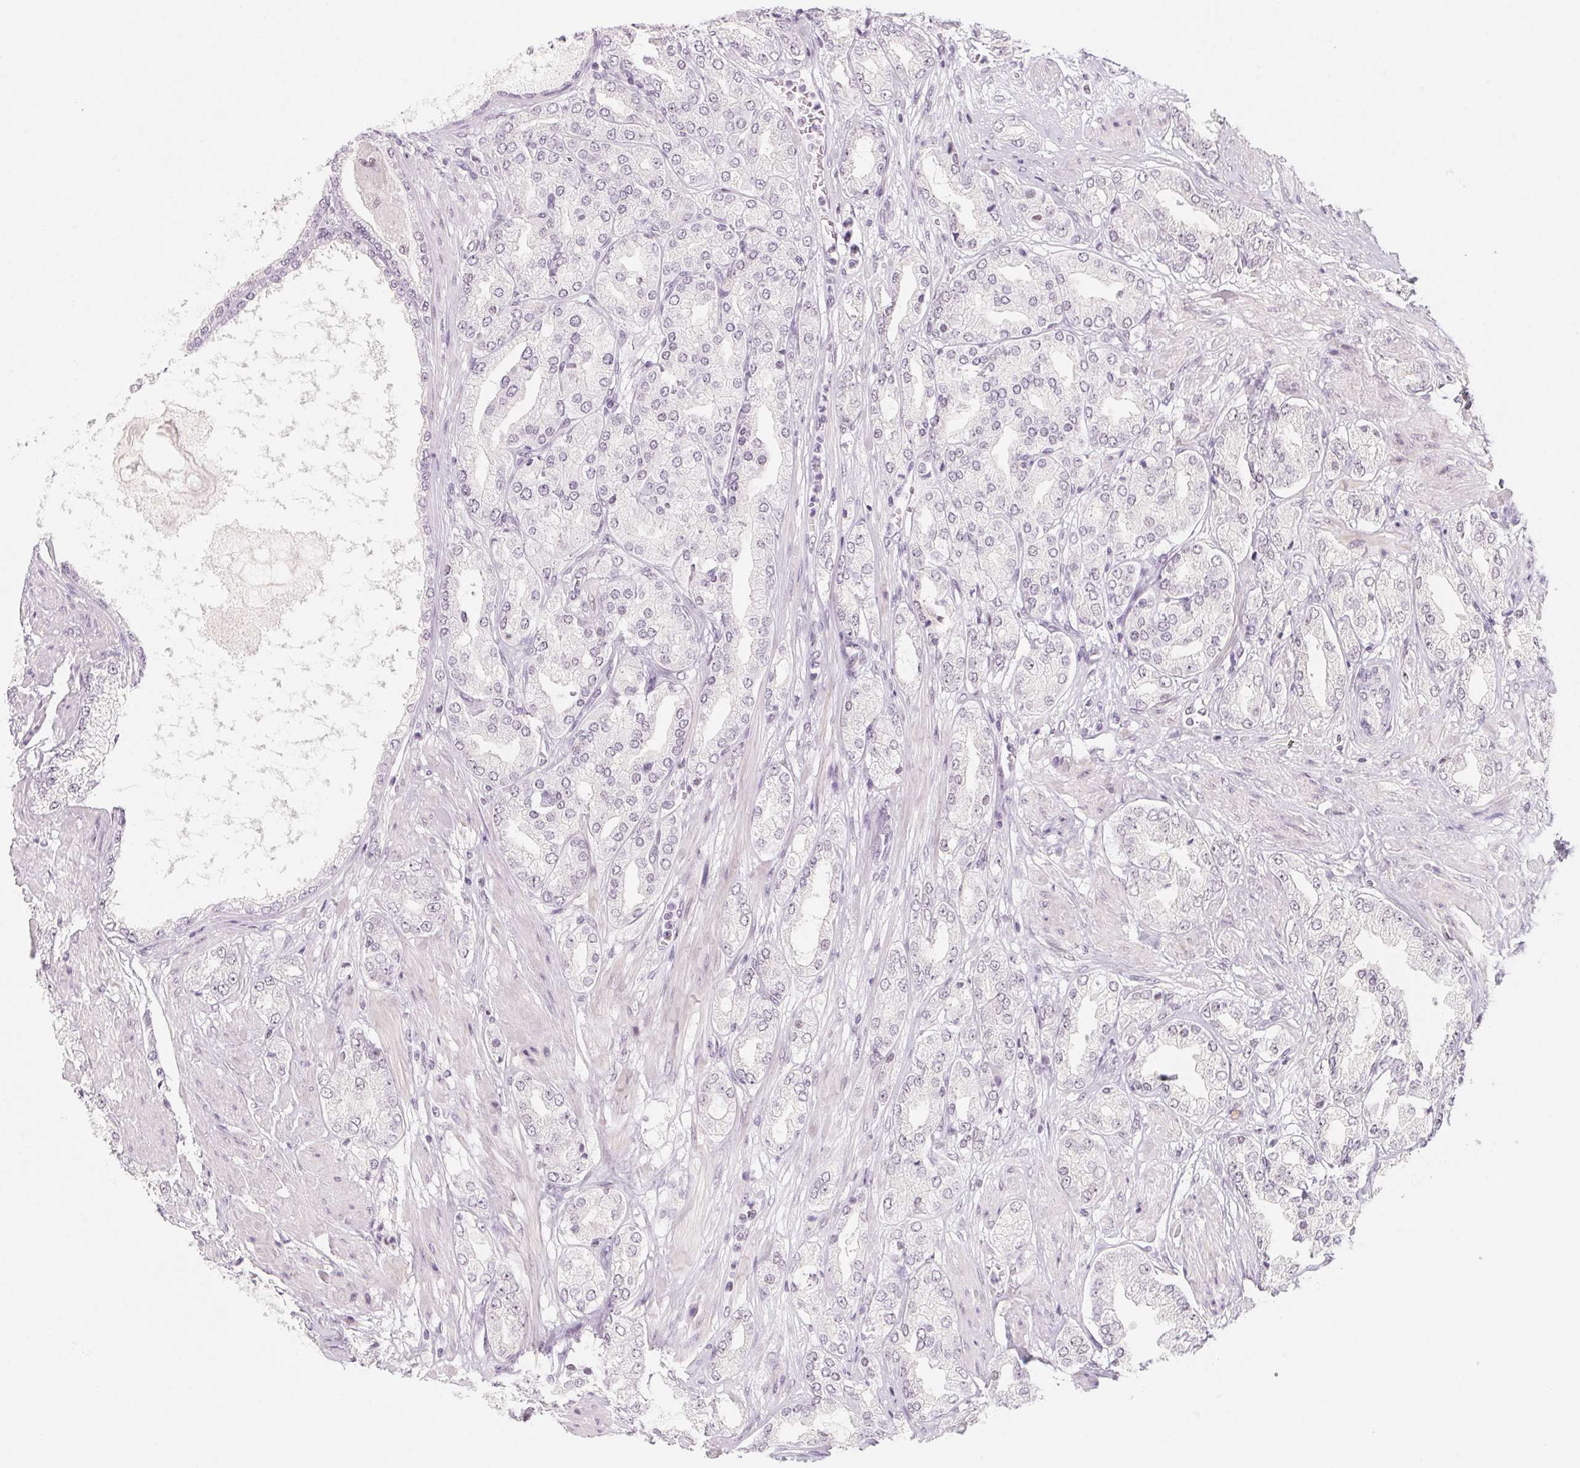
{"staining": {"intensity": "negative", "quantity": "none", "location": "none"}, "tissue": "prostate cancer", "cell_type": "Tumor cells", "image_type": "cancer", "snomed": [{"axis": "morphology", "description": "Adenocarcinoma, High grade"}, {"axis": "topography", "description": "Prostate"}], "caption": "The IHC histopathology image has no significant staining in tumor cells of high-grade adenocarcinoma (prostate) tissue.", "gene": "ZIC4", "patient": {"sex": "male", "age": 68}}